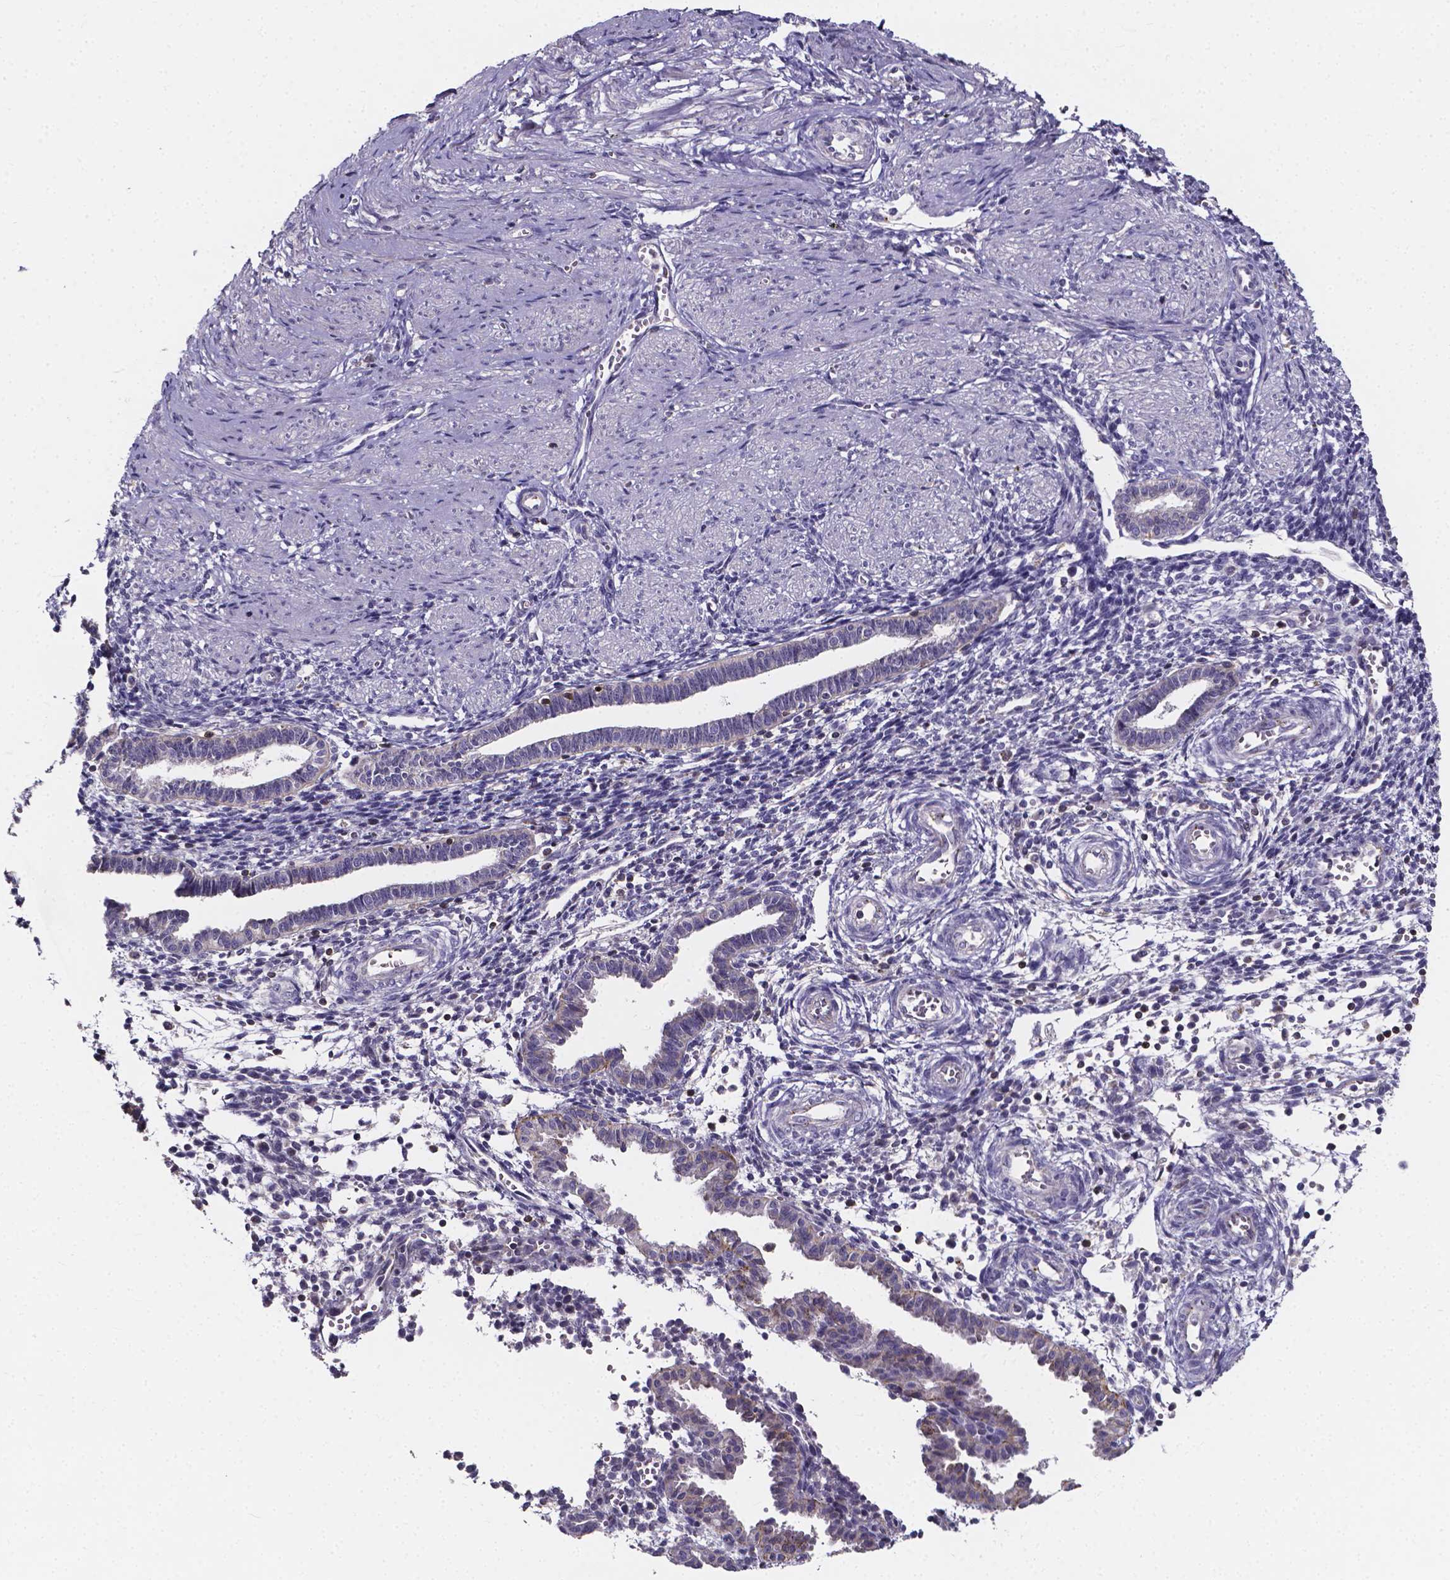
{"staining": {"intensity": "negative", "quantity": "none", "location": "none"}, "tissue": "endometrium", "cell_type": "Cells in endometrial stroma", "image_type": "normal", "snomed": [{"axis": "morphology", "description": "Normal tissue, NOS"}, {"axis": "topography", "description": "Endometrium"}], "caption": "IHC of unremarkable endometrium reveals no staining in cells in endometrial stroma.", "gene": "THEMIS", "patient": {"sex": "female", "age": 37}}